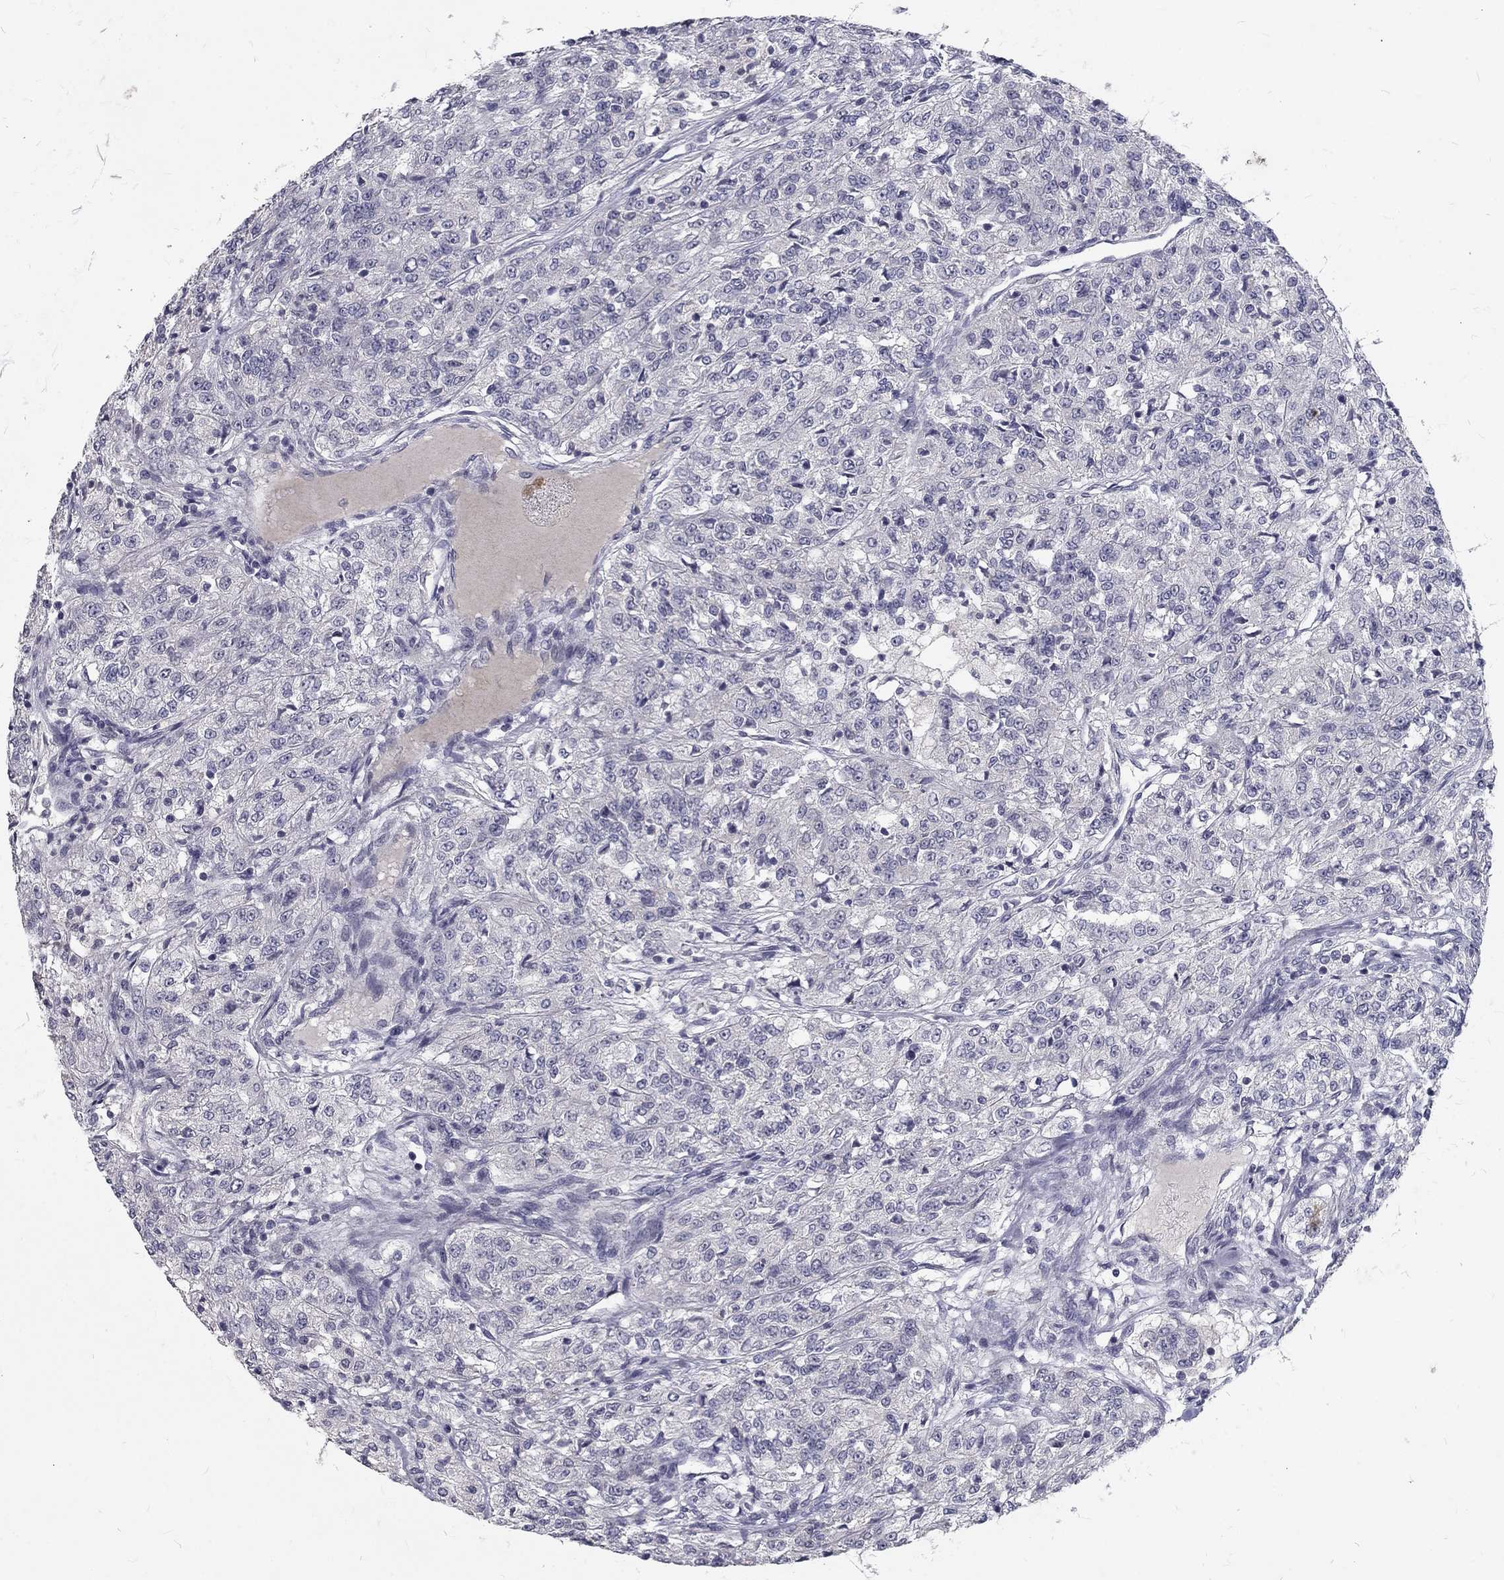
{"staining": {"intensity": "negative", "quantity": "none", "location": "none"}, "tissue": "renal cancer", "cell_type": "Tumor cells", "image_type": "cancer", "snomed": [{"axis": "morphology", "description": "Adenocarcinoma, NOS"}, {"axis": "topography", "description": "Kidney"}], "caption": "This photomicrograph is of adenocarcinoma (renal) stained with immunohistochemistry to label a protein in brown with the nuclei are counter-stained blue. There is no staining in tumor cells. Brightfield microscopy of IHC stained with DAB (brown) and hematoxylin (blue), captured at high magnification.", "gene": "NOS1", "patient": {"sex": "female", "age": 63}}